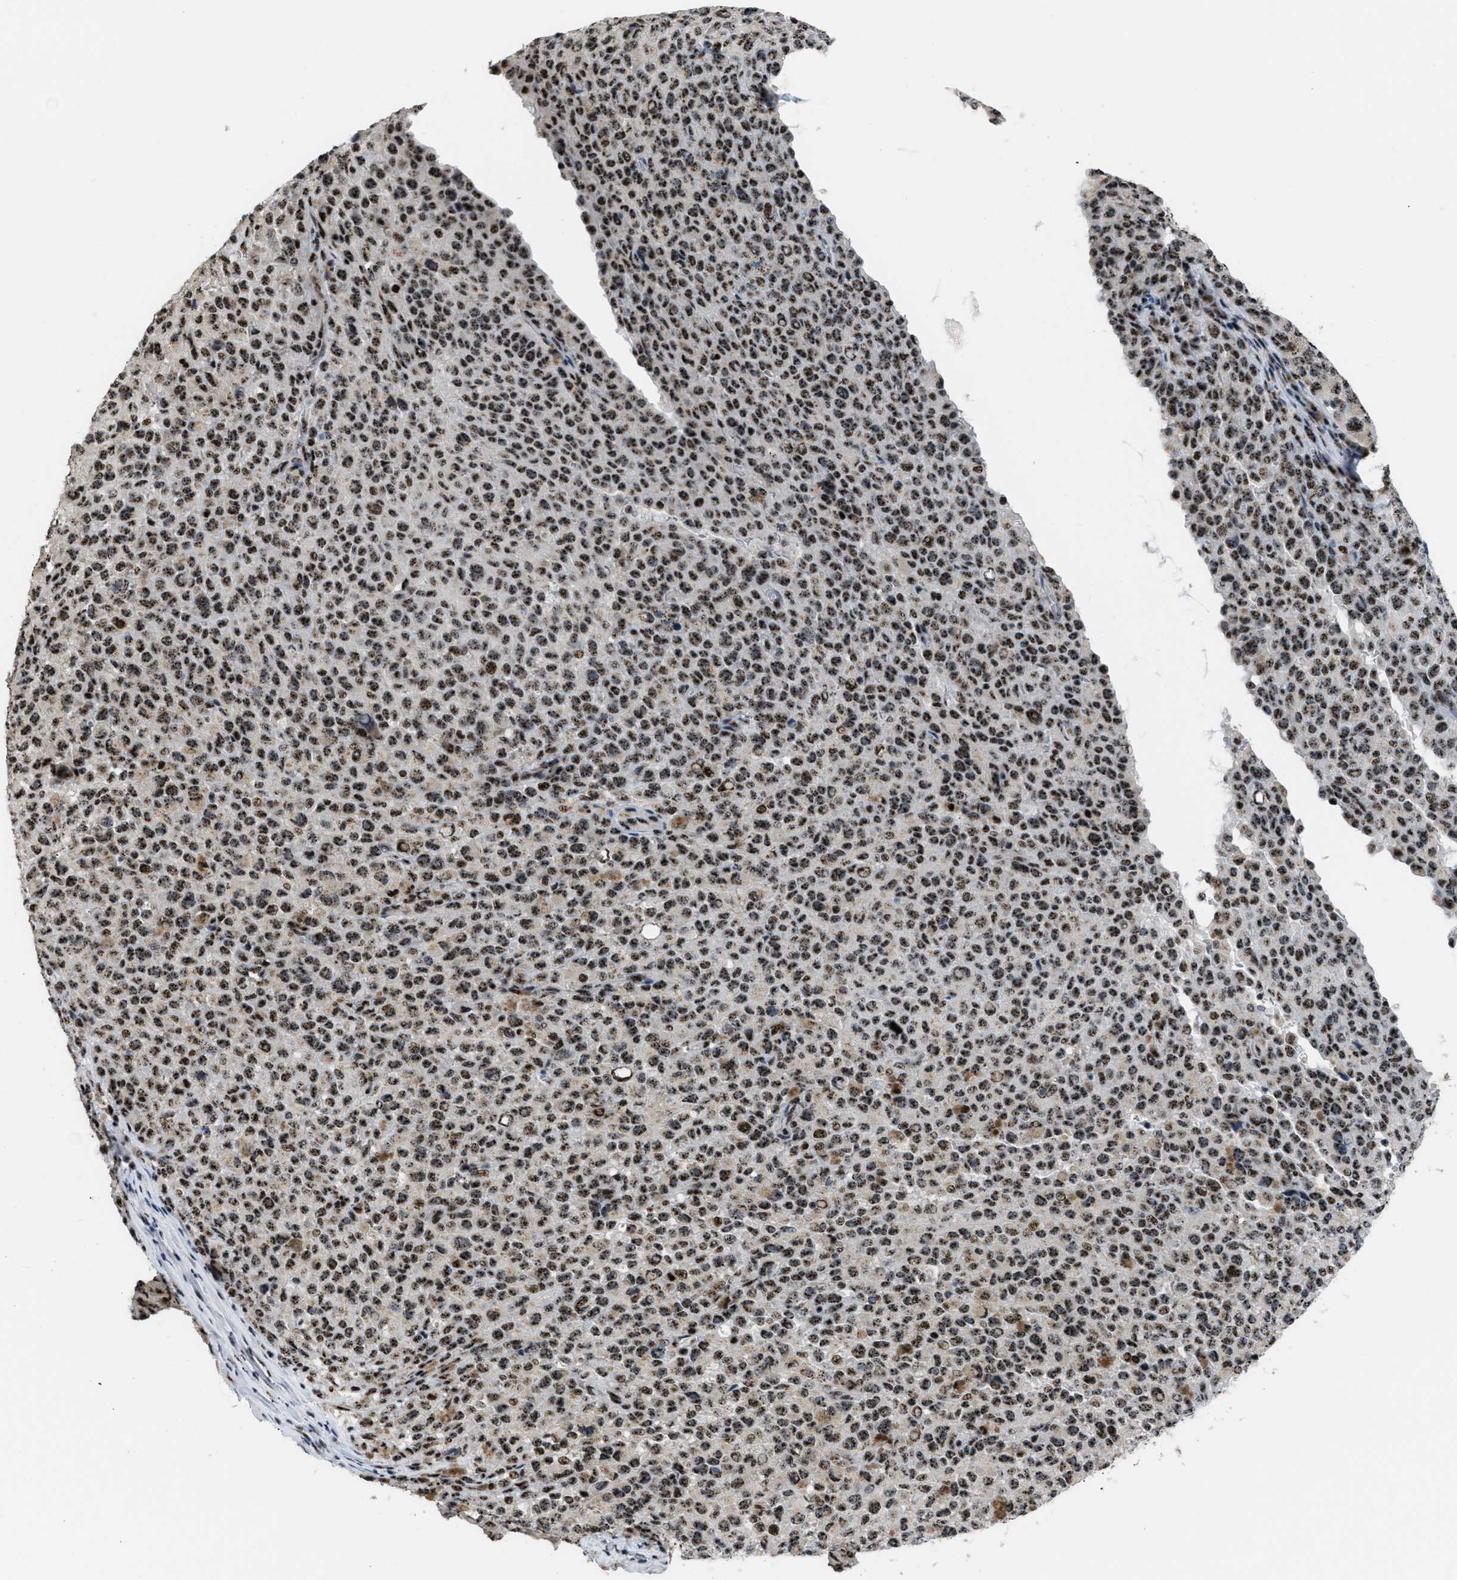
{"staining": {"intensity": "strong", "quantity": ">75%", "location": "nuclear"}, "tissue": "melanoma", "cell_type": "Tumor cells", "image_type": "cancer", "snomed": [{"axis": "morphology", "description": "Malignant melanoma, NOS"}, {"axis": "topography", "description": "Skin"}], "caption": "Melanoma tissue exhibits strong nuclear expression in about >75% of tumor cells, visualized by immunohistochemistry.", "gene": "CDR2", "patient": {"sex": "female", "age": 82}}